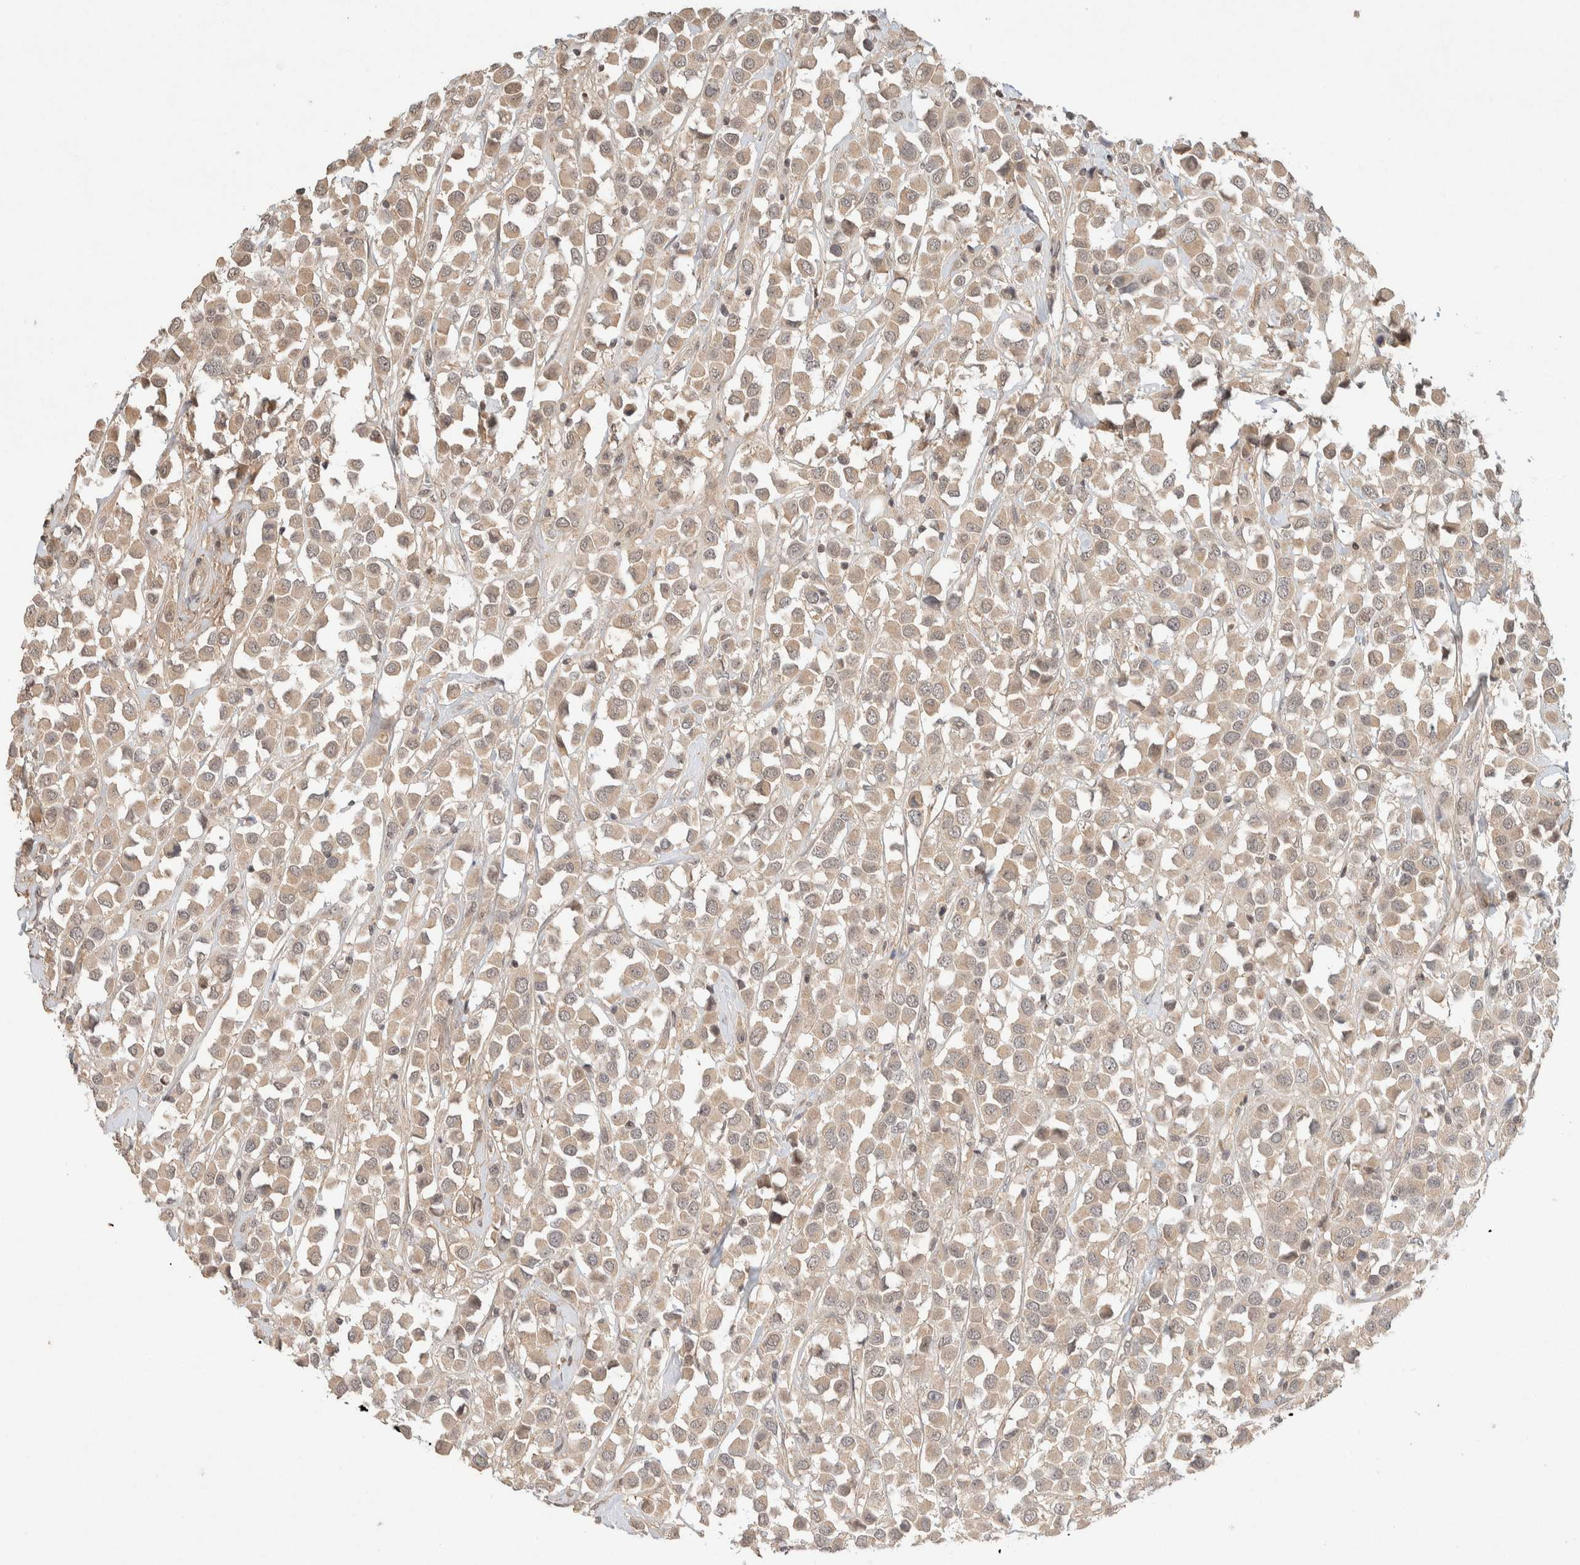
{"staining": {"intensity": "weak", "quantity": ">75%", "location": "cytoplasmic/membranous"}, "tissue": "breast cancer", "cell_type": "Tumor cells", "image_type": "cancer", "snomed": [{"axis": "morphology", "description": "Duct carcinoma"}, {"axis": "topography", "description": "Breast"}], "caption": "Protein analysis of infiltrating ductal carcinoma (breast) tissue exhibits weak cytoplasmic/membranous expression in about >75% of tumor cells.", "gene": "THRA", "patient": {"sex": "female", "age": 61}}